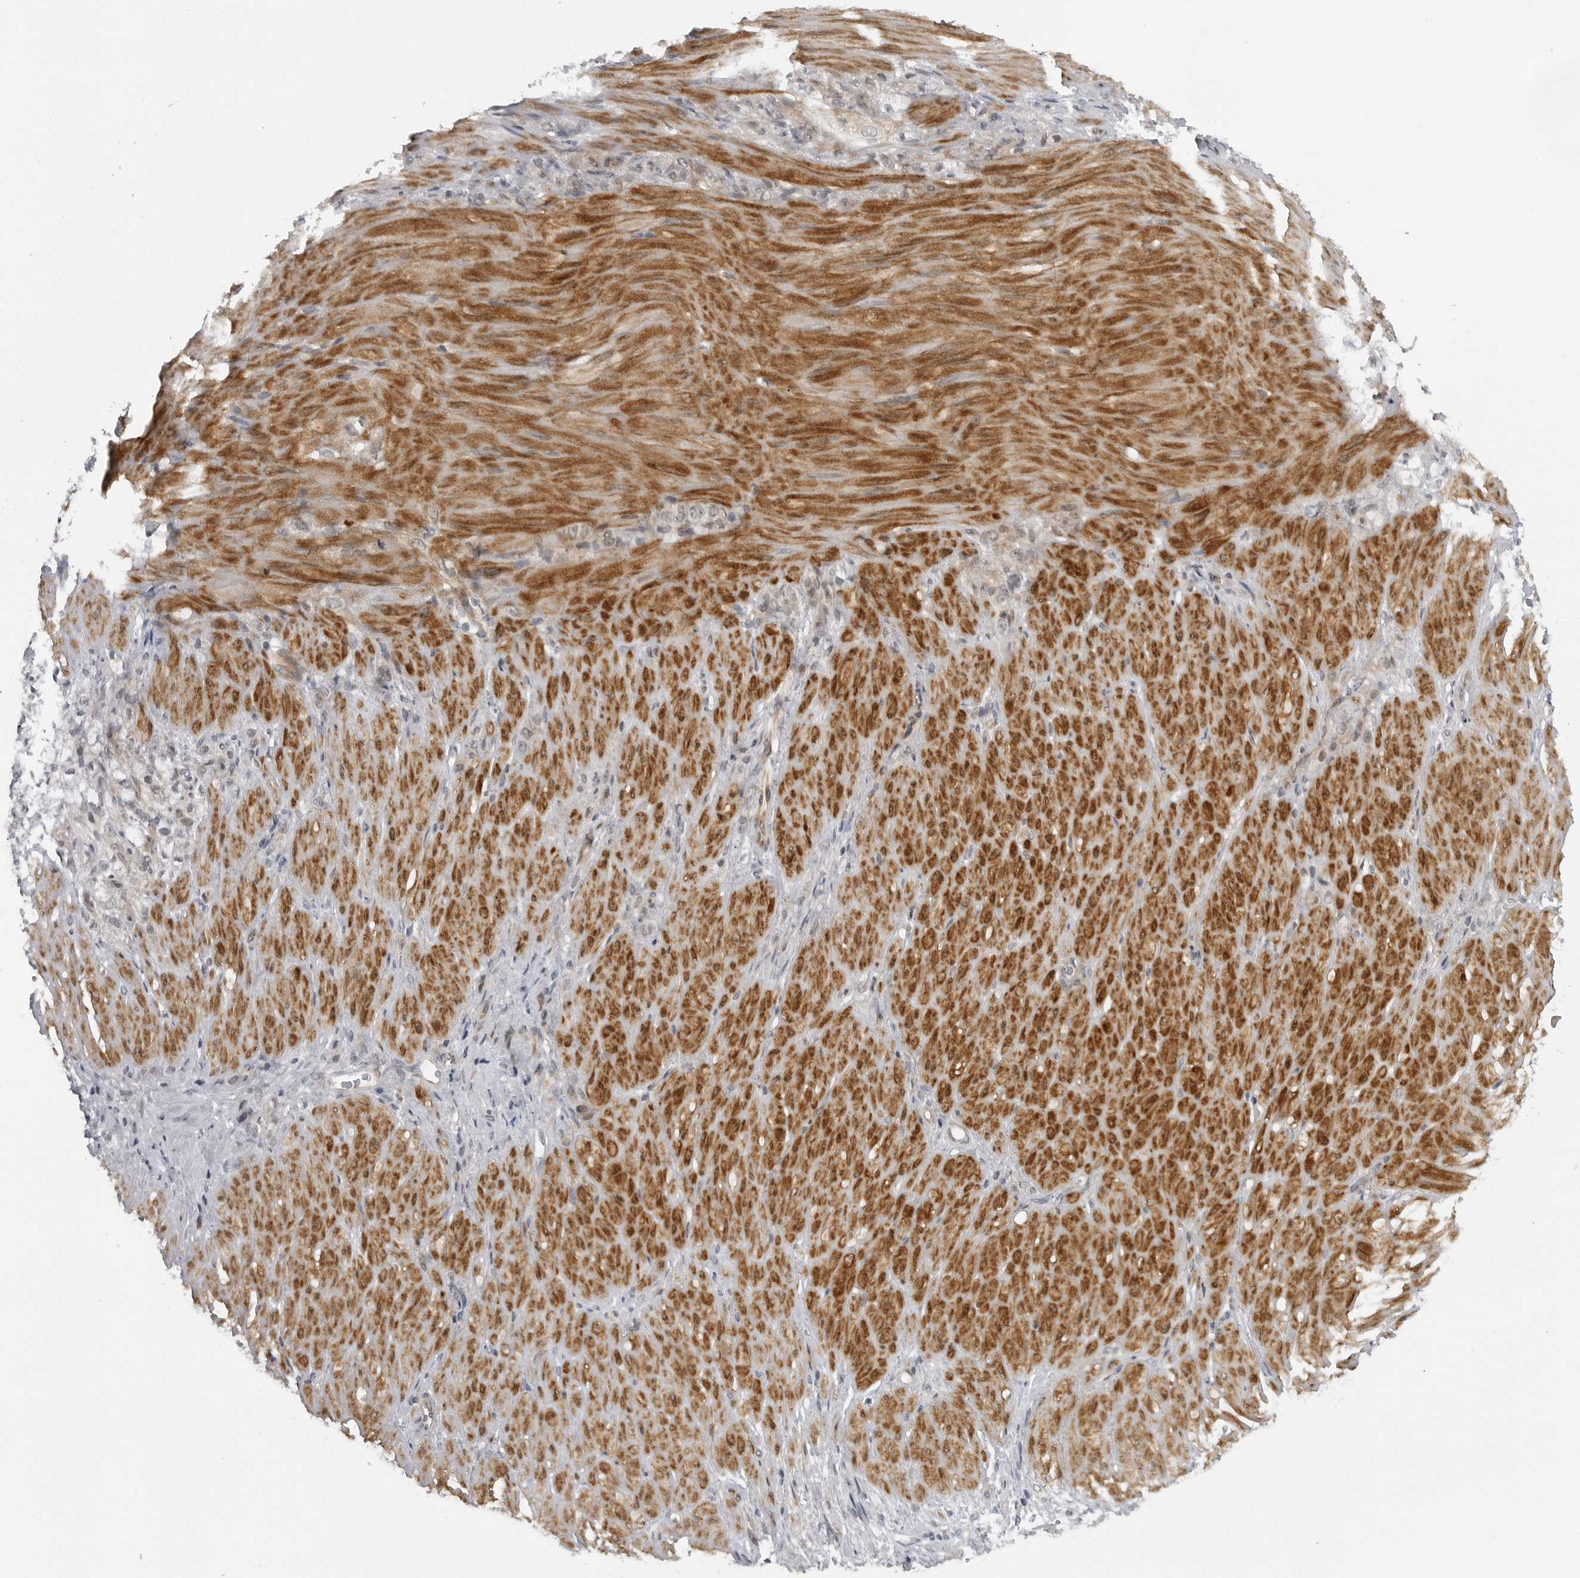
{"staining": {"intensity": "weak", "quantity": "<25%", "location": "cytoplasmic/membranous"}, "tissue": "stomach cancer", "cell_type": "Tumor cells", "image_type": "cancer", "snomed": [{"axis": "morphology", "description": "Normal tissue, NOS"}, {"axis": "morphology", "description": "Adenocarcinoma, NOS"}, {"axis": "topography", "description": "Stomach"}], "caption": "Immunohistochemical staining of stomach cancer exhibits no significant expression in tumor cells.", "gene": "ADAMTS5", "patient": {"sex": "male", "age": 82}}